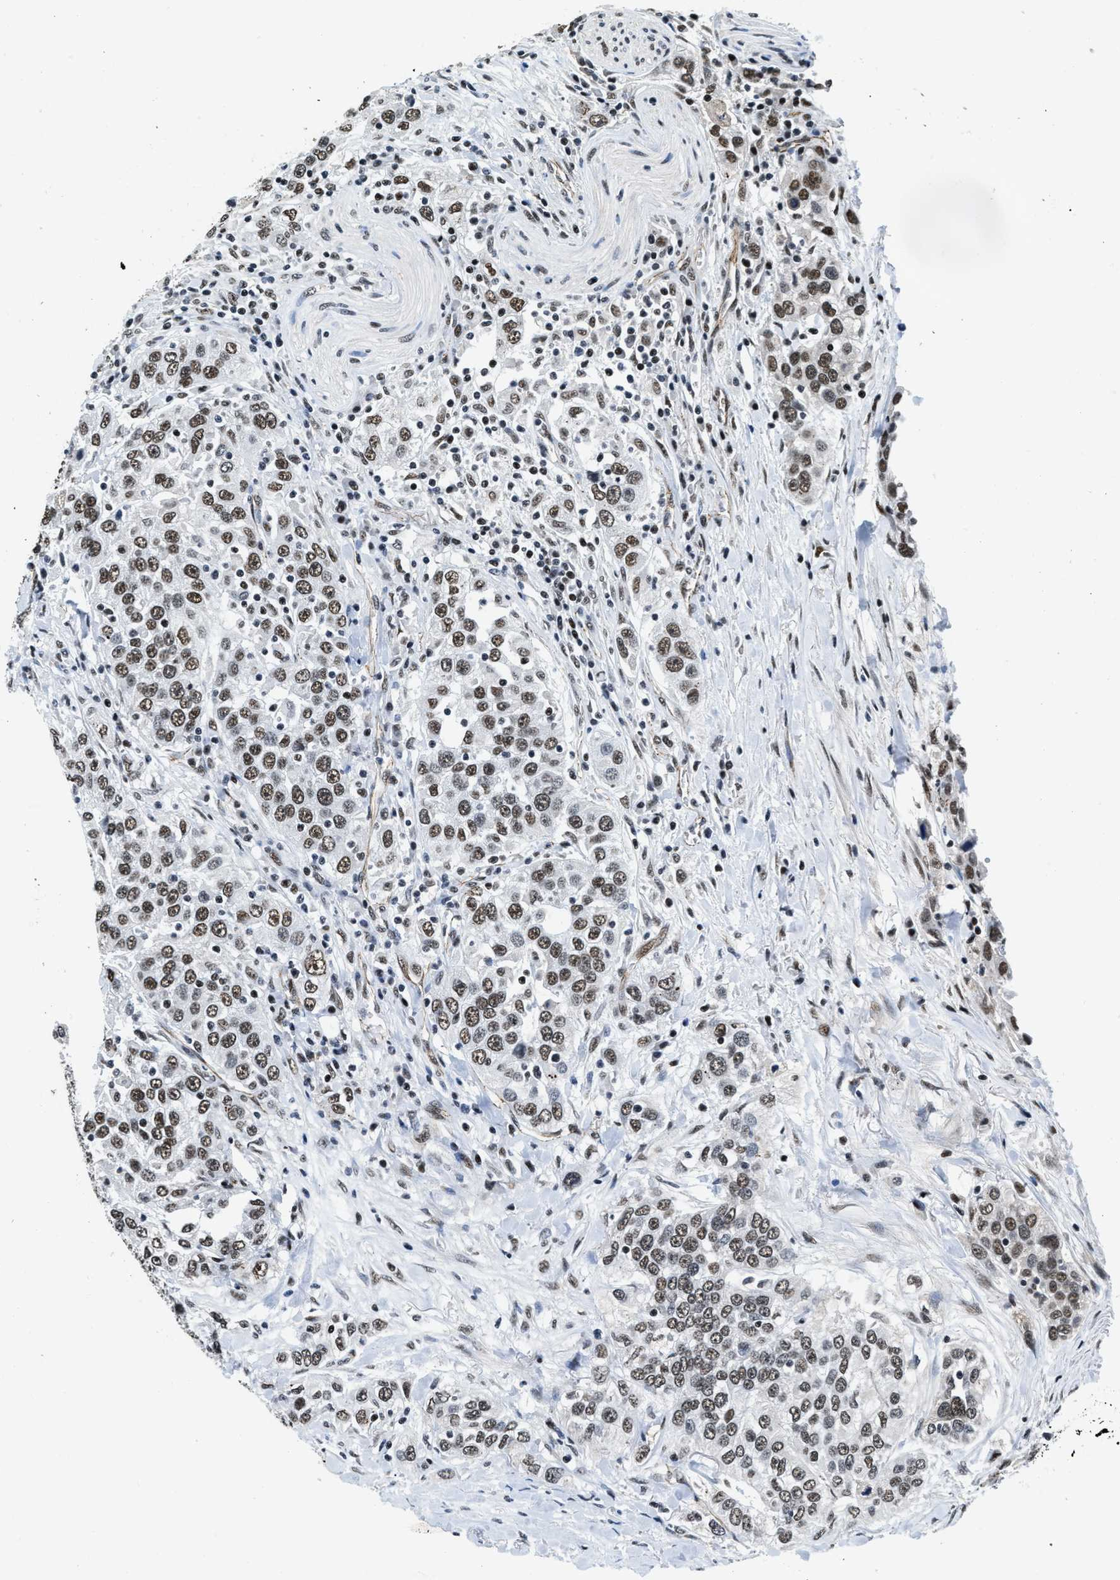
{"staining": {"intensity": "moderate", "quantity": ">75%", "location": "nuclear"}, "tissue": "urothelial cancer", "cell_type": "Tumor cells", "image_type": "cancer", "snomed": [{"axis": "morphology", "description": "Urothelial carcinoma, High grade"}, {"axis": "topography", "description": "Urinary bladder"}], "caption": "Human urothelial cancer stained with a brown dye demonstrates moderate nuclear positive positivity in about >75% of tumor cells.", "gene": "CCNE1", "patient": {"sex": "female", "age": 80}}